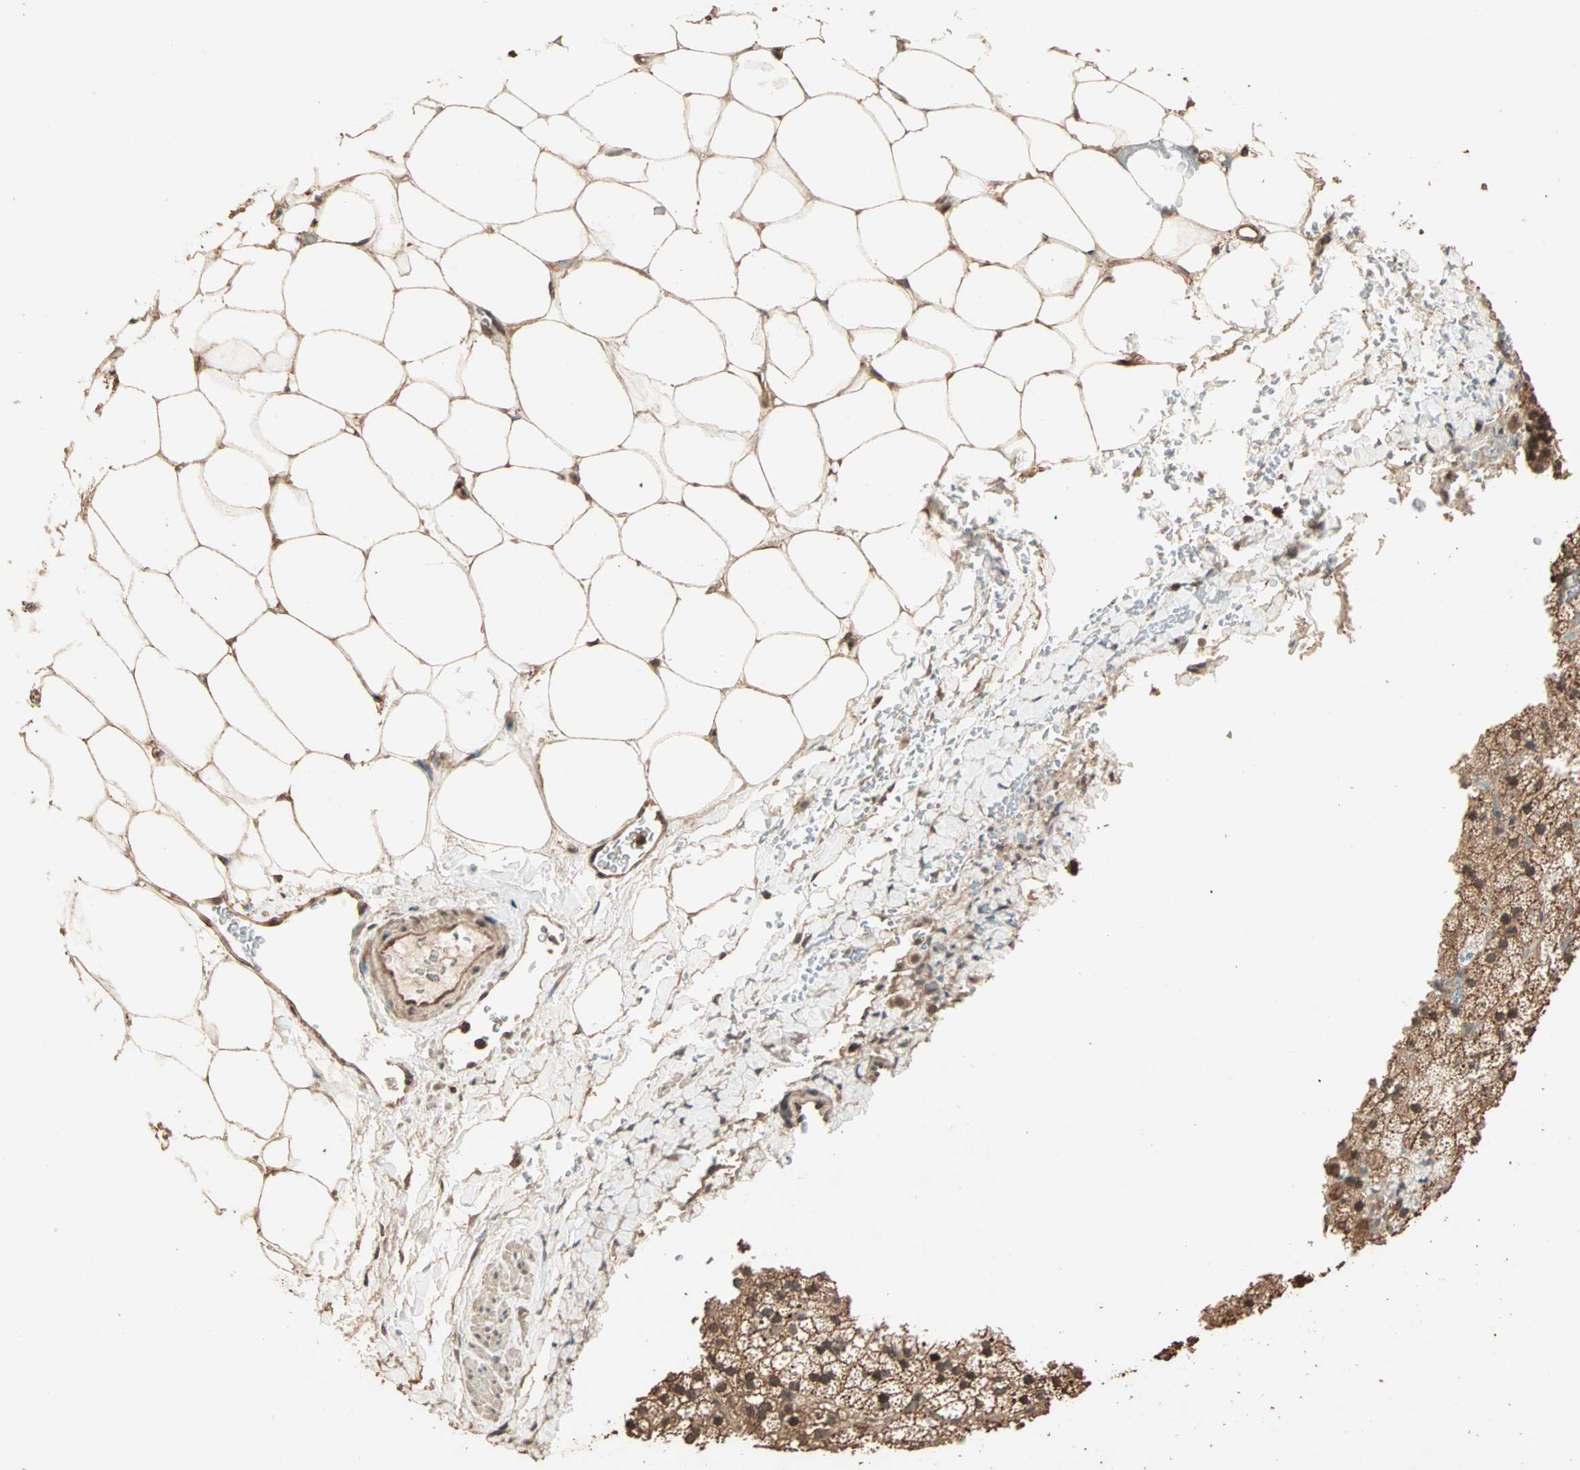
{"staining": {"intensity": "moderate", "quantity": ">75%", "location": "cytoplasmic/membranous,nuclear"}, "tissue": "adrenal gland", "cell_type": "Glandular cells", "image_type": "normal", "snomed": [{"axis": "morphology", "description": "Normal tissue, NOS"}, {"axis": "topography", "description": "Adrenal gland"}], "caption": "A brown stain labels moderate cytoplasmic/membranous,nuclear expression of a protein in glandular cells of normal human adrenal gland. (brown staining indicates protein expression, while blue staining denotes nuclei).", "gene": "ZBTB33", "patient": {"sex": "male", "age": 35}}